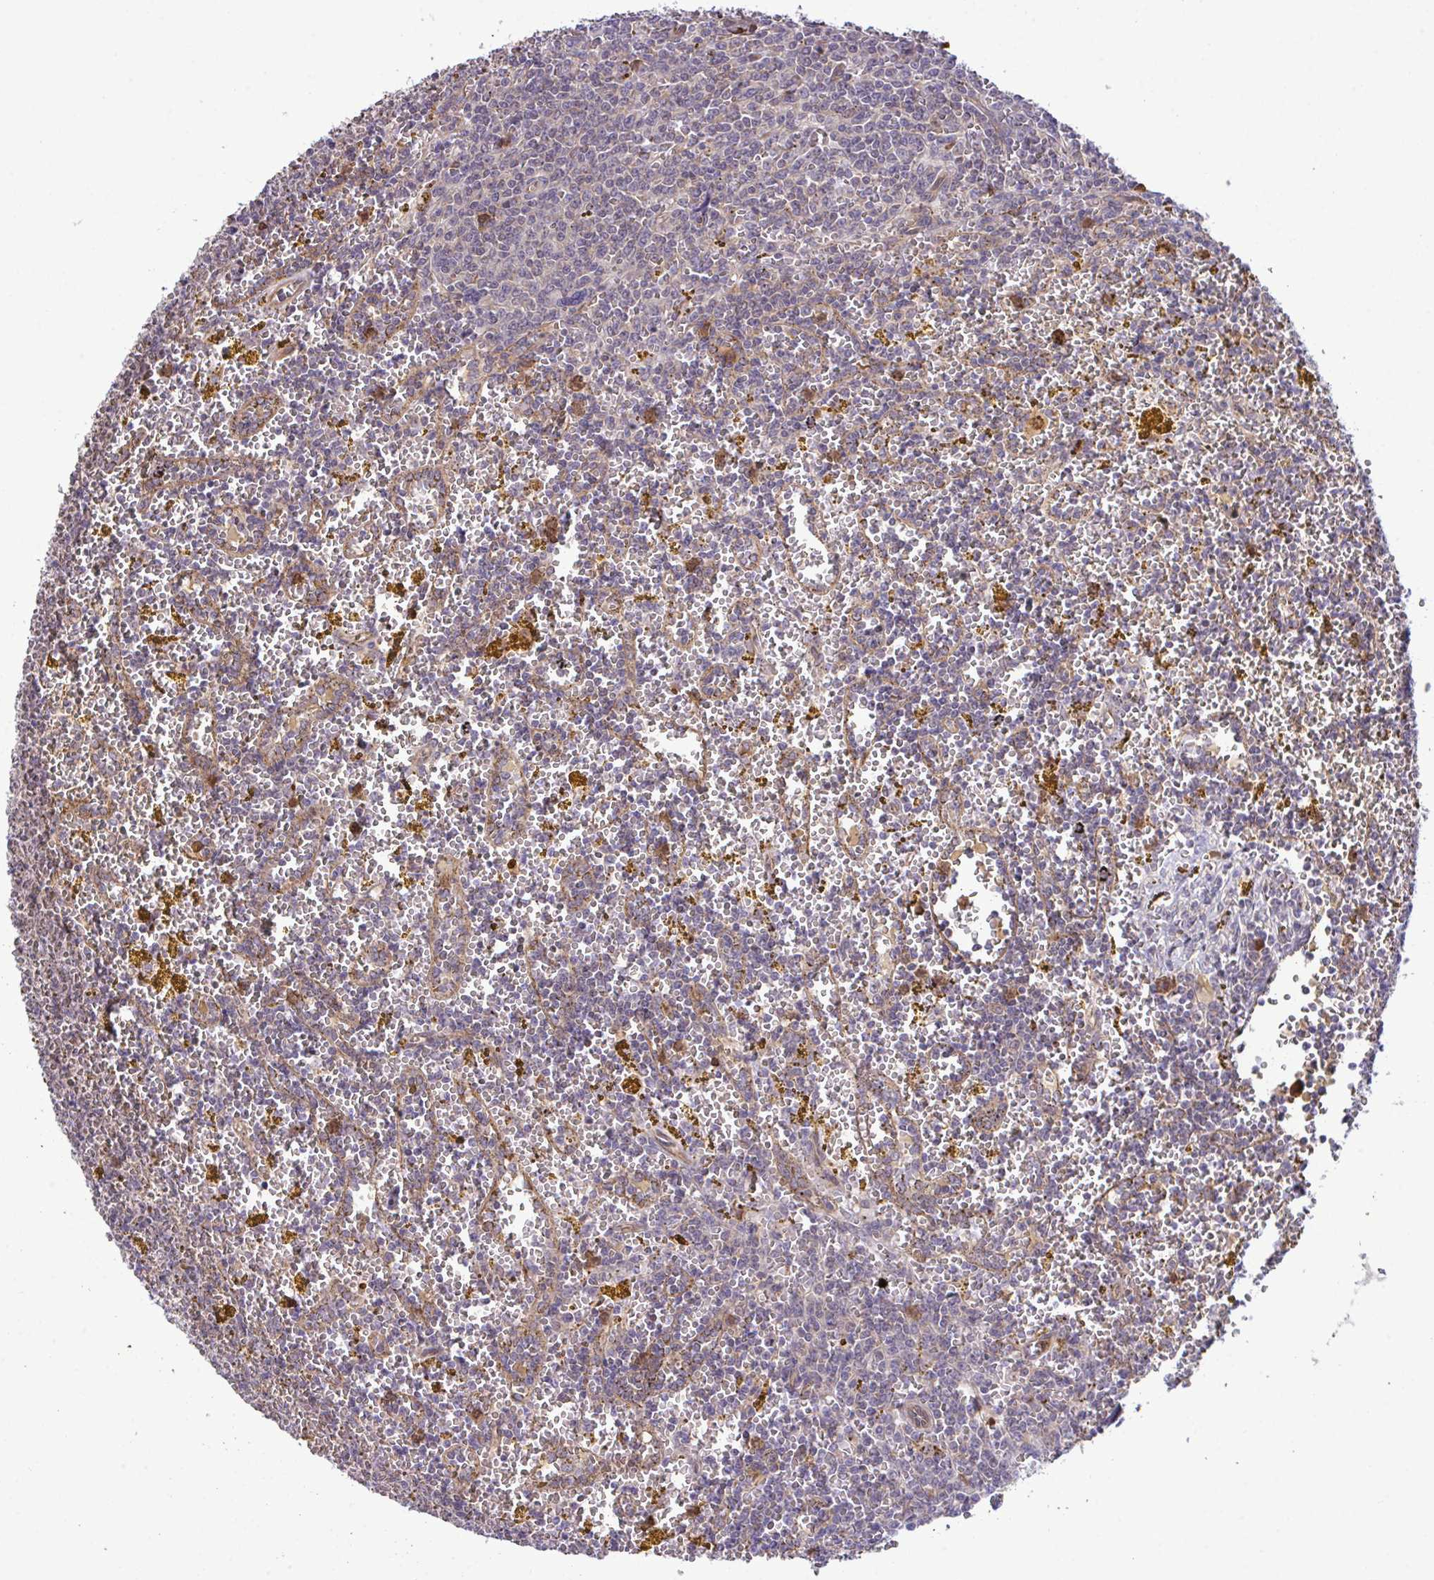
{"staining": {"intensity": "negative", "quantity": "none", "location": "none"}, "tissue": "lymphoma", "cell_type": "Tumor cells", "image_type": "cancer", "snomed": [{"axis": "morphology", "description": "Malignant lymphoma, non-Hodgkin's type, Low grade"}, {"axis": "topography", "description": "Spleen"}, {"axis": "topography", "description": "Lymph node"}], "caption": "Lymphoma was stained to show a protein in brown. There is no significant staining in tumor cells. Brightfield microscopy of IHC stained with DAB (3,3'-diaminobenzidine) (brown) and hematoxylin (blue), captured at high magnification.", "gene": "CMPK1", "patient": {"sex": "female", "age": 66}}